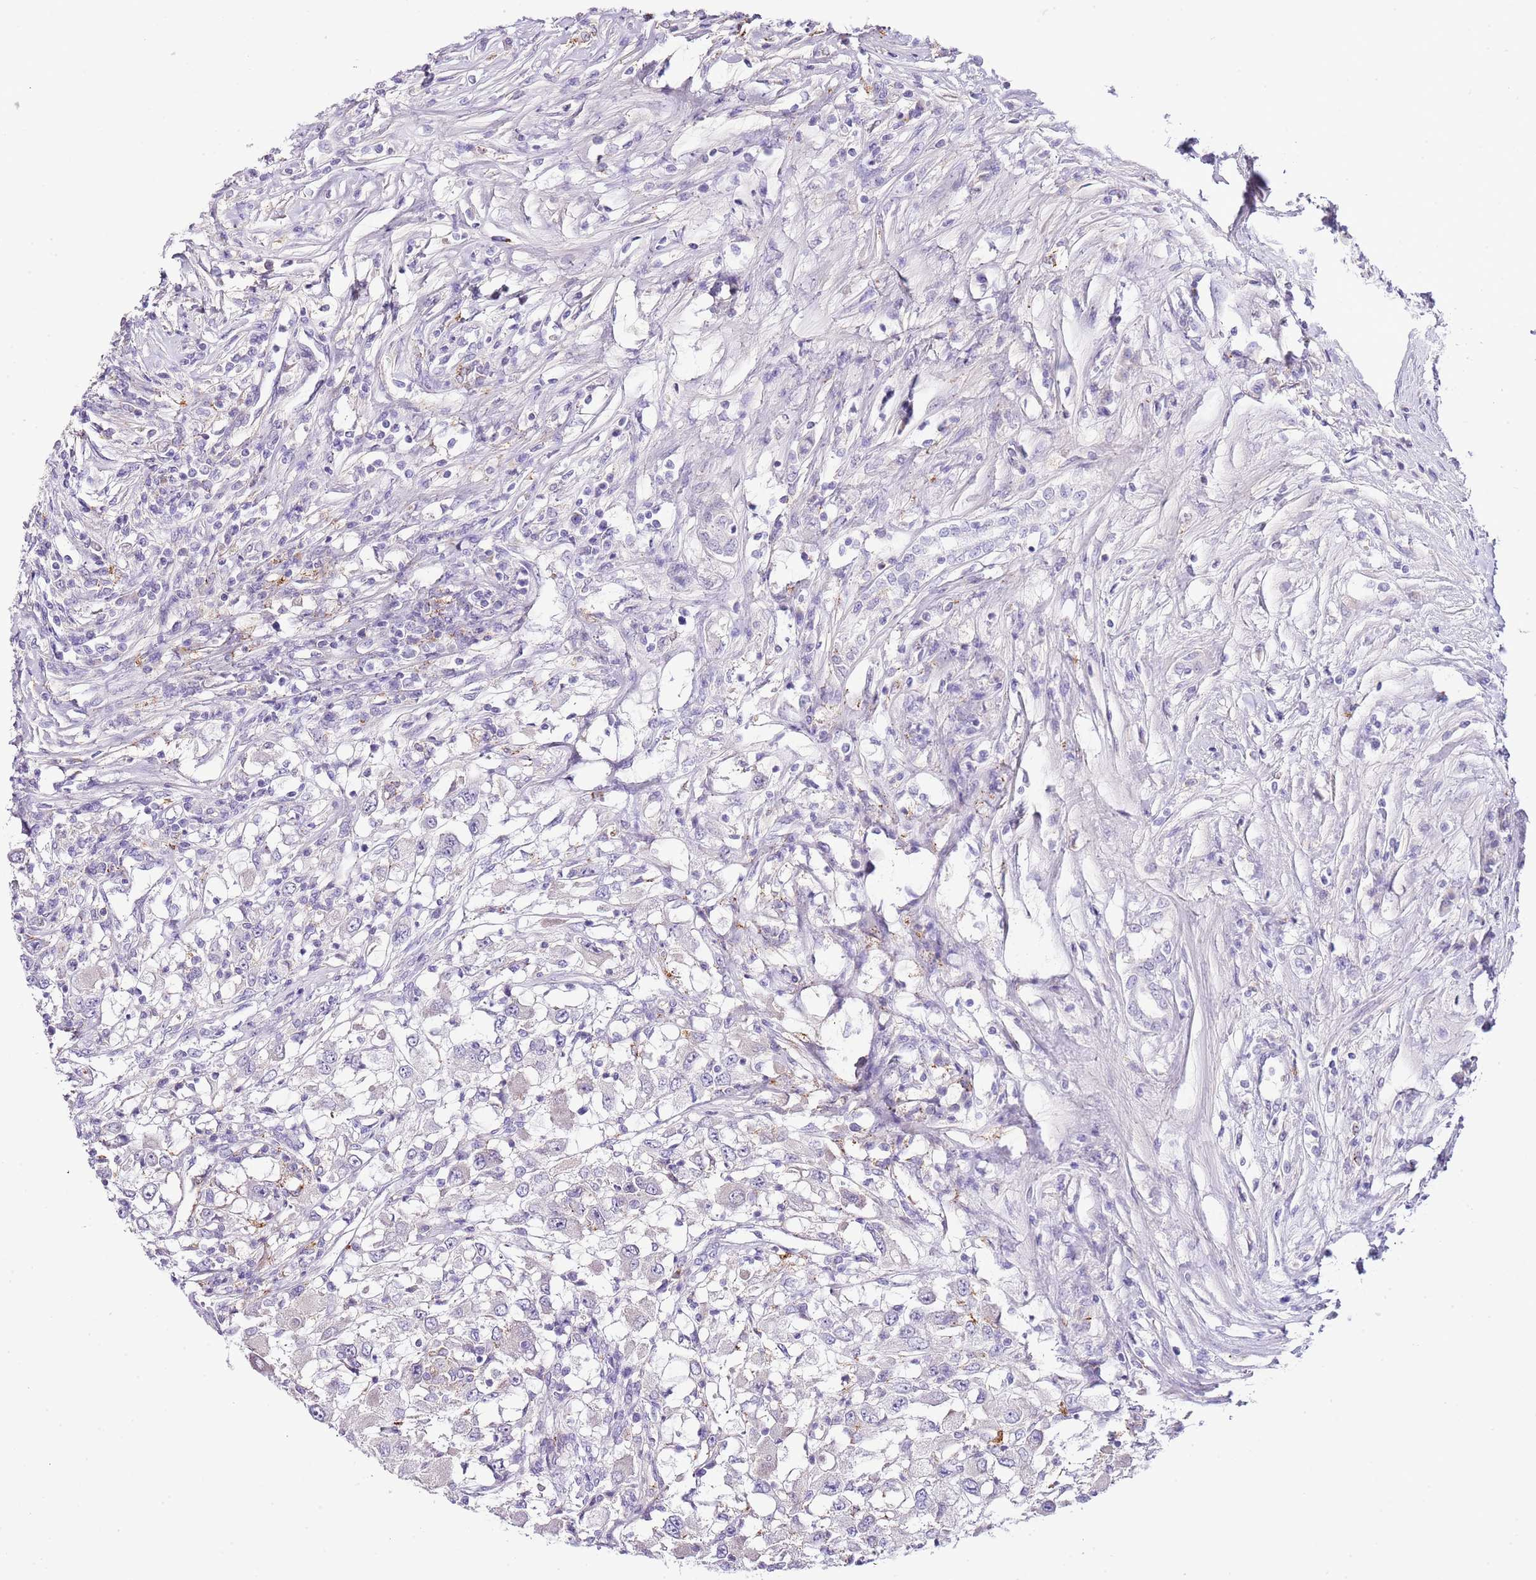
{"staining": {"intensity": "negative", "quantity": "none", "location": "none"}, "tissue": "renal cancer", "cell_type": "Tumor cells", "image_type": "cancer", "snomed": [{"axis": "morphology", "description": "Adenocarcinoma, NOS"}, {"axis": "topography", "description": "Kidney"}], "caption": "There is no significant expression in tumor cells of renal cancer.", "gene": "ABHD17A", "patient": {"sex": "female", "age": 67}}